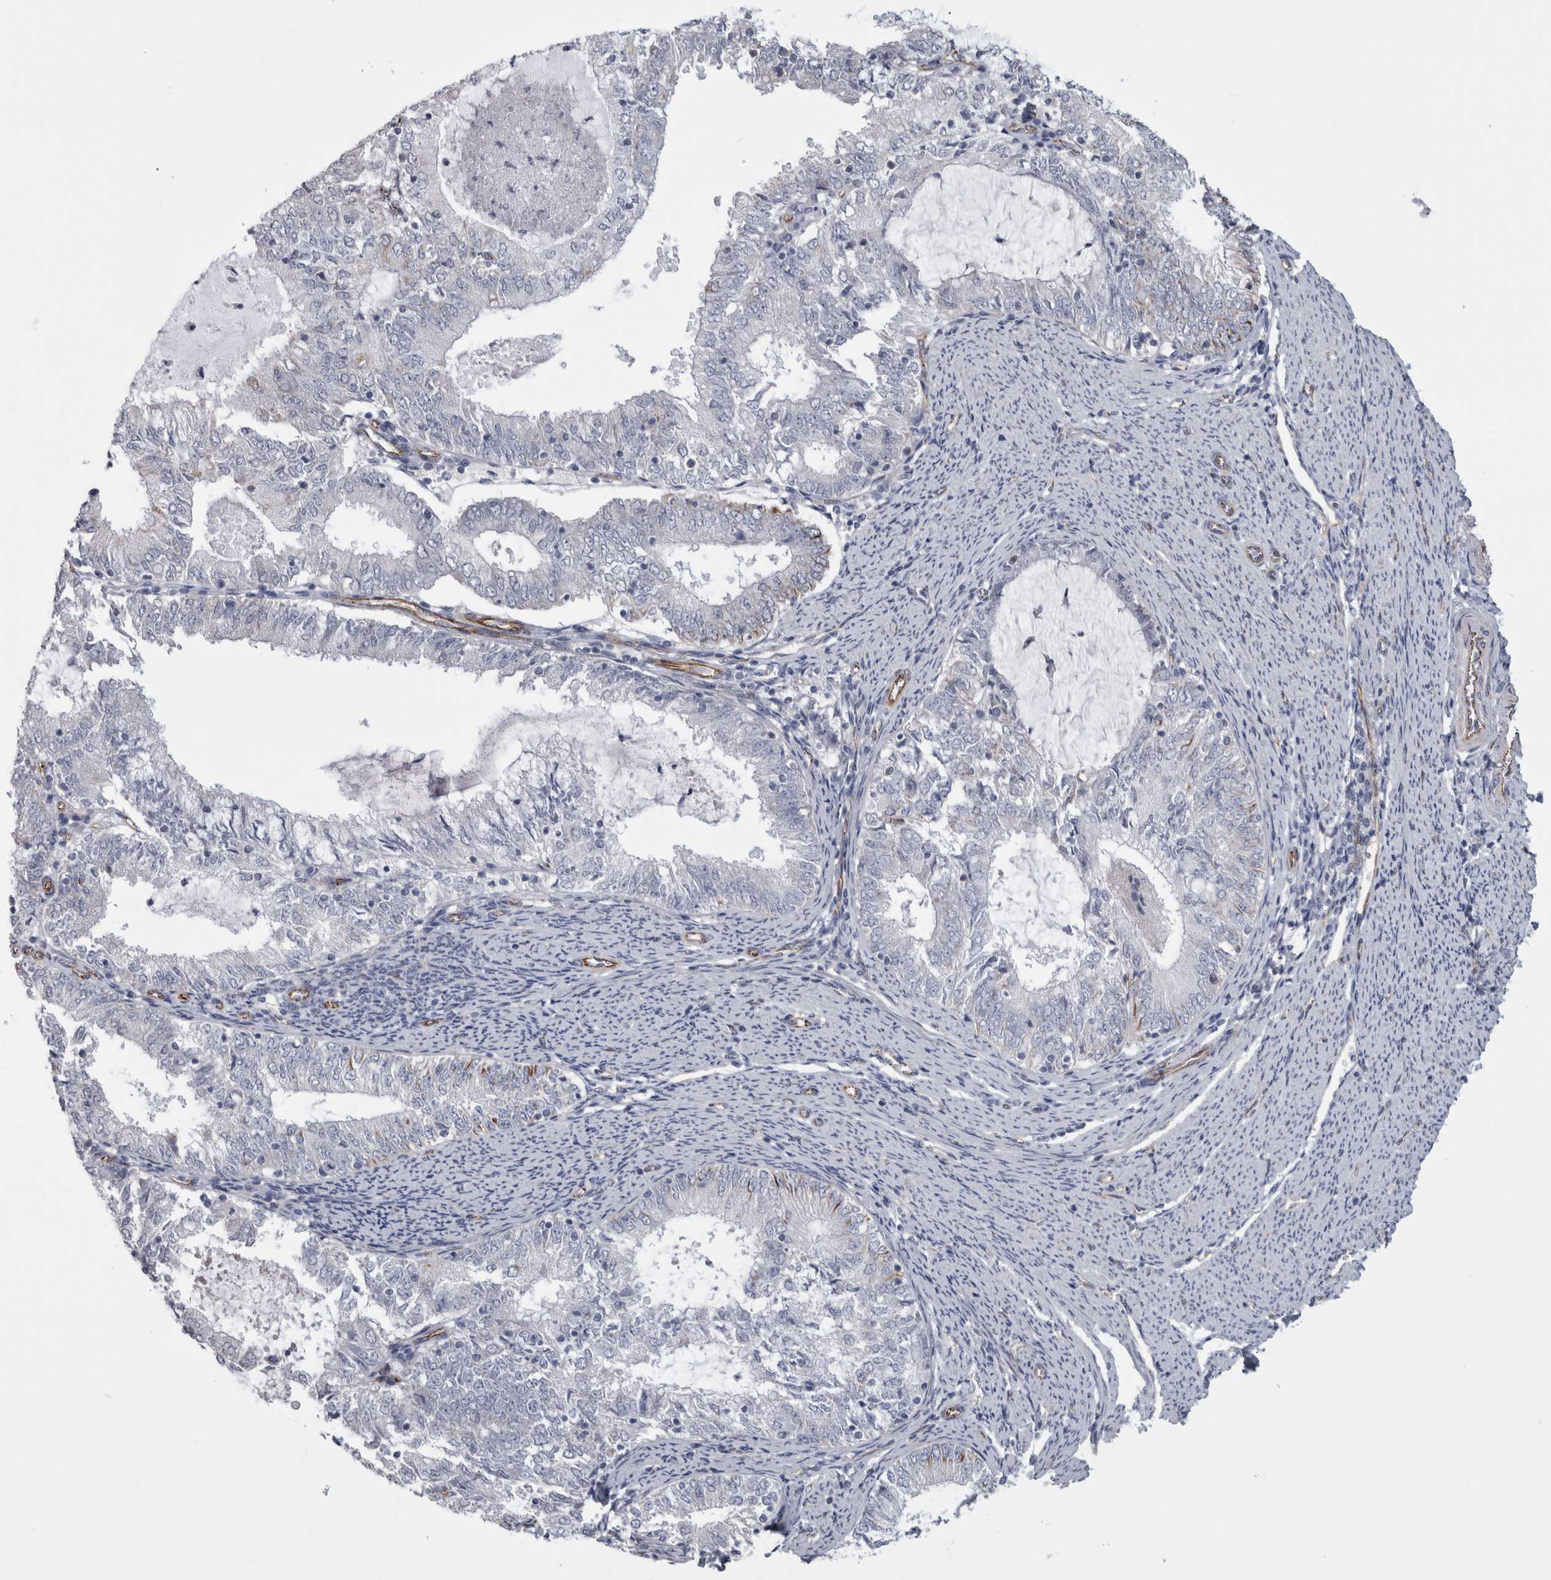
{"staining": {"intensity": "negative", "quantity": "none", "location": "none"}, "tissue": "endometrial cancer", "cell_type": "Tumor cells", "image_type": "cancer", "snomed": [{"axis": "morphology", "description": "Adenocarcinoma, NOS"}, {"axis": "topography", "description": "Endometrium"}], "caption": "The photomicrograph reveals no significant expression in tumor cells of adenocarcinoma (endometrial). The staining is performed using DAB brown chromogen with nuclei counter-stained in using hematoxylin.", "gene": "ACOT7", "patient": {"sex": "female", "age": 57}}